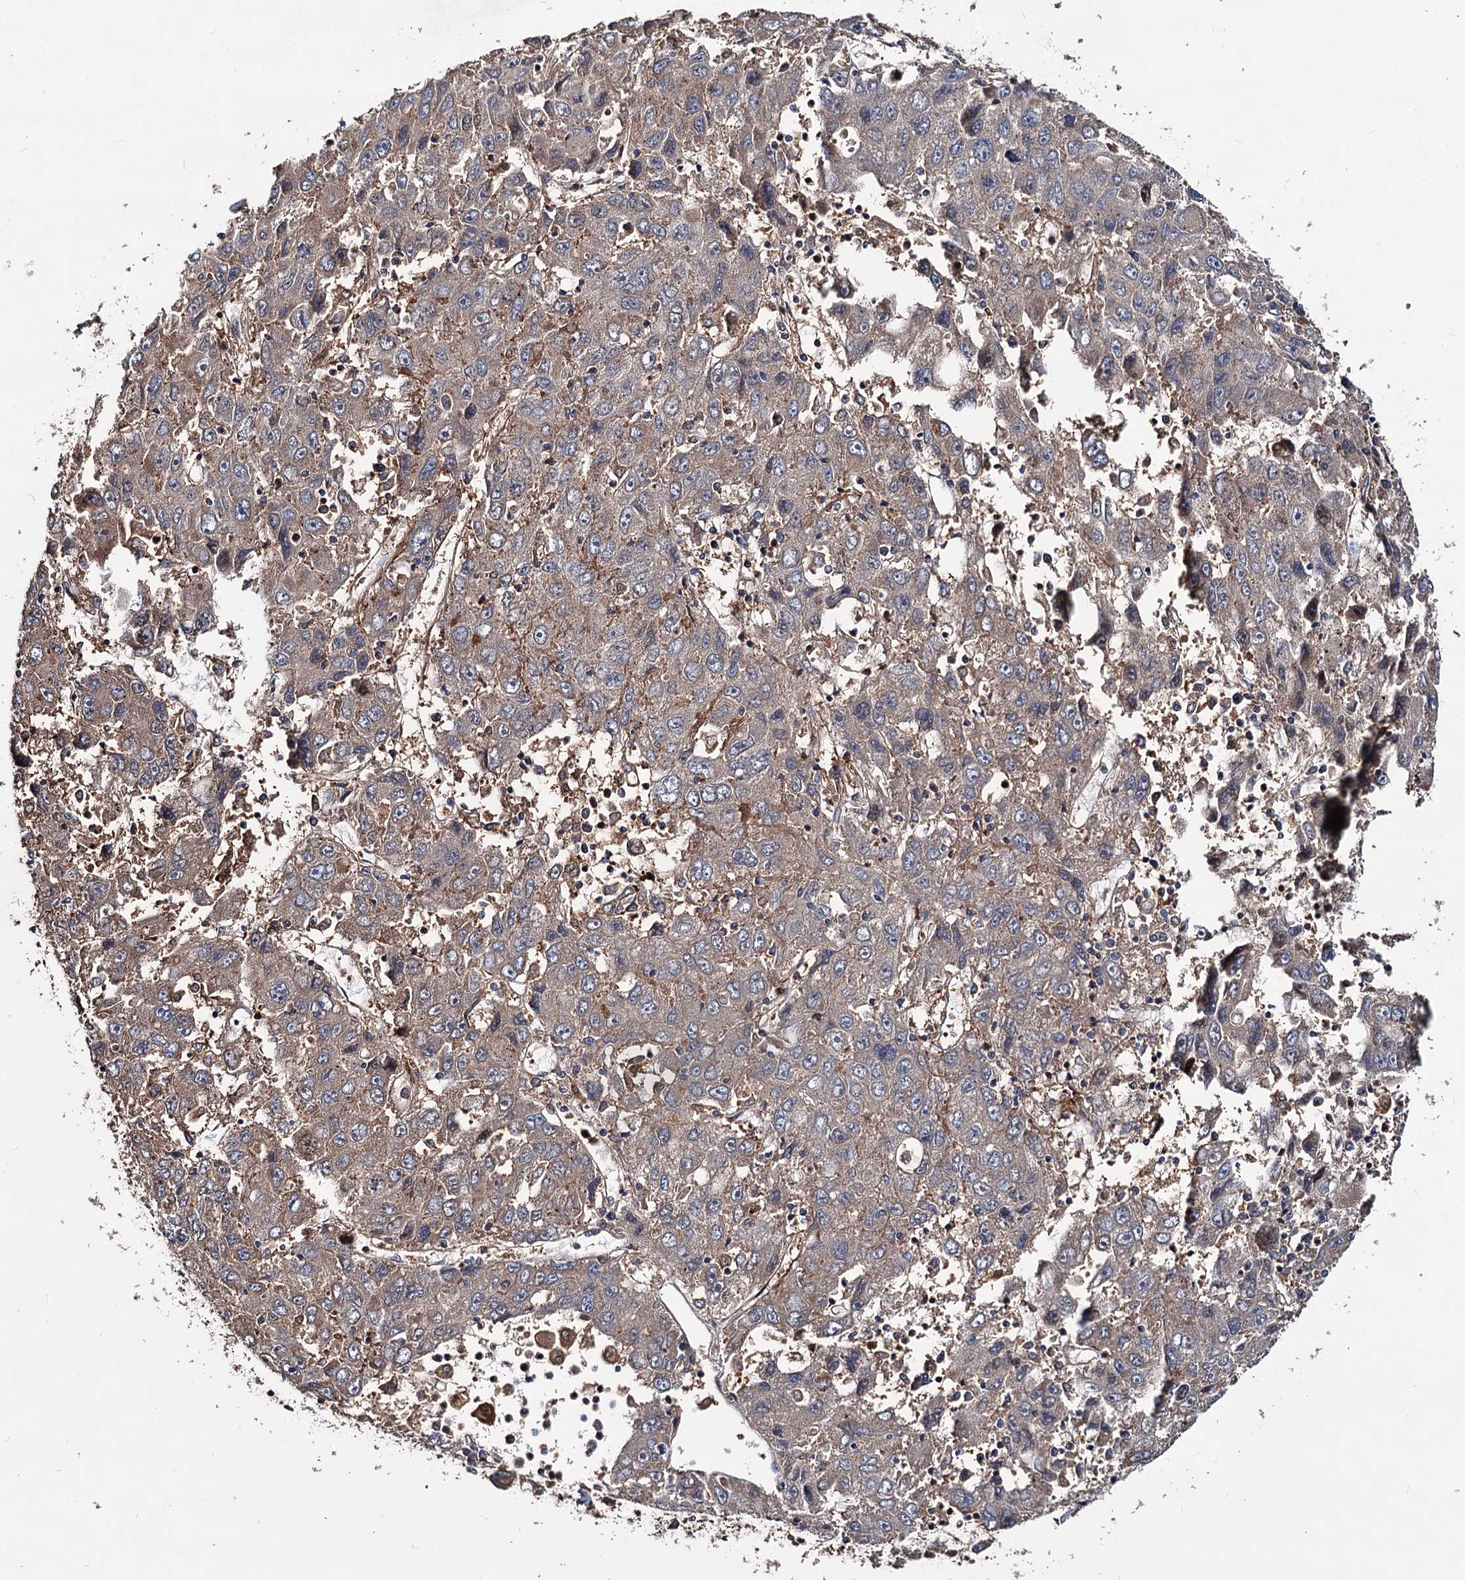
{"staining": {"intensity": "weak", "quantity": ">75%", "location": "cytoplasmic/membranous"}, "tissue": "liver cancer", "cell_type": "Tumor cells", "image_type": "cancer", "snomed": [{"axis": "morphology", "description": "Carcinoma, Hepatocellular, NOS"}, {"axis": "topography", "description": "Liver"}], "caption": "This histopathology image exhibits immunohistochemistry staining of human hepatocellular carcinoma (liver), with low weak cytoplasmic/membranous positivity in about >75% of tumor cells.", "gene": "GRIP1", "patient": {"sex": "male", "age": 49}}